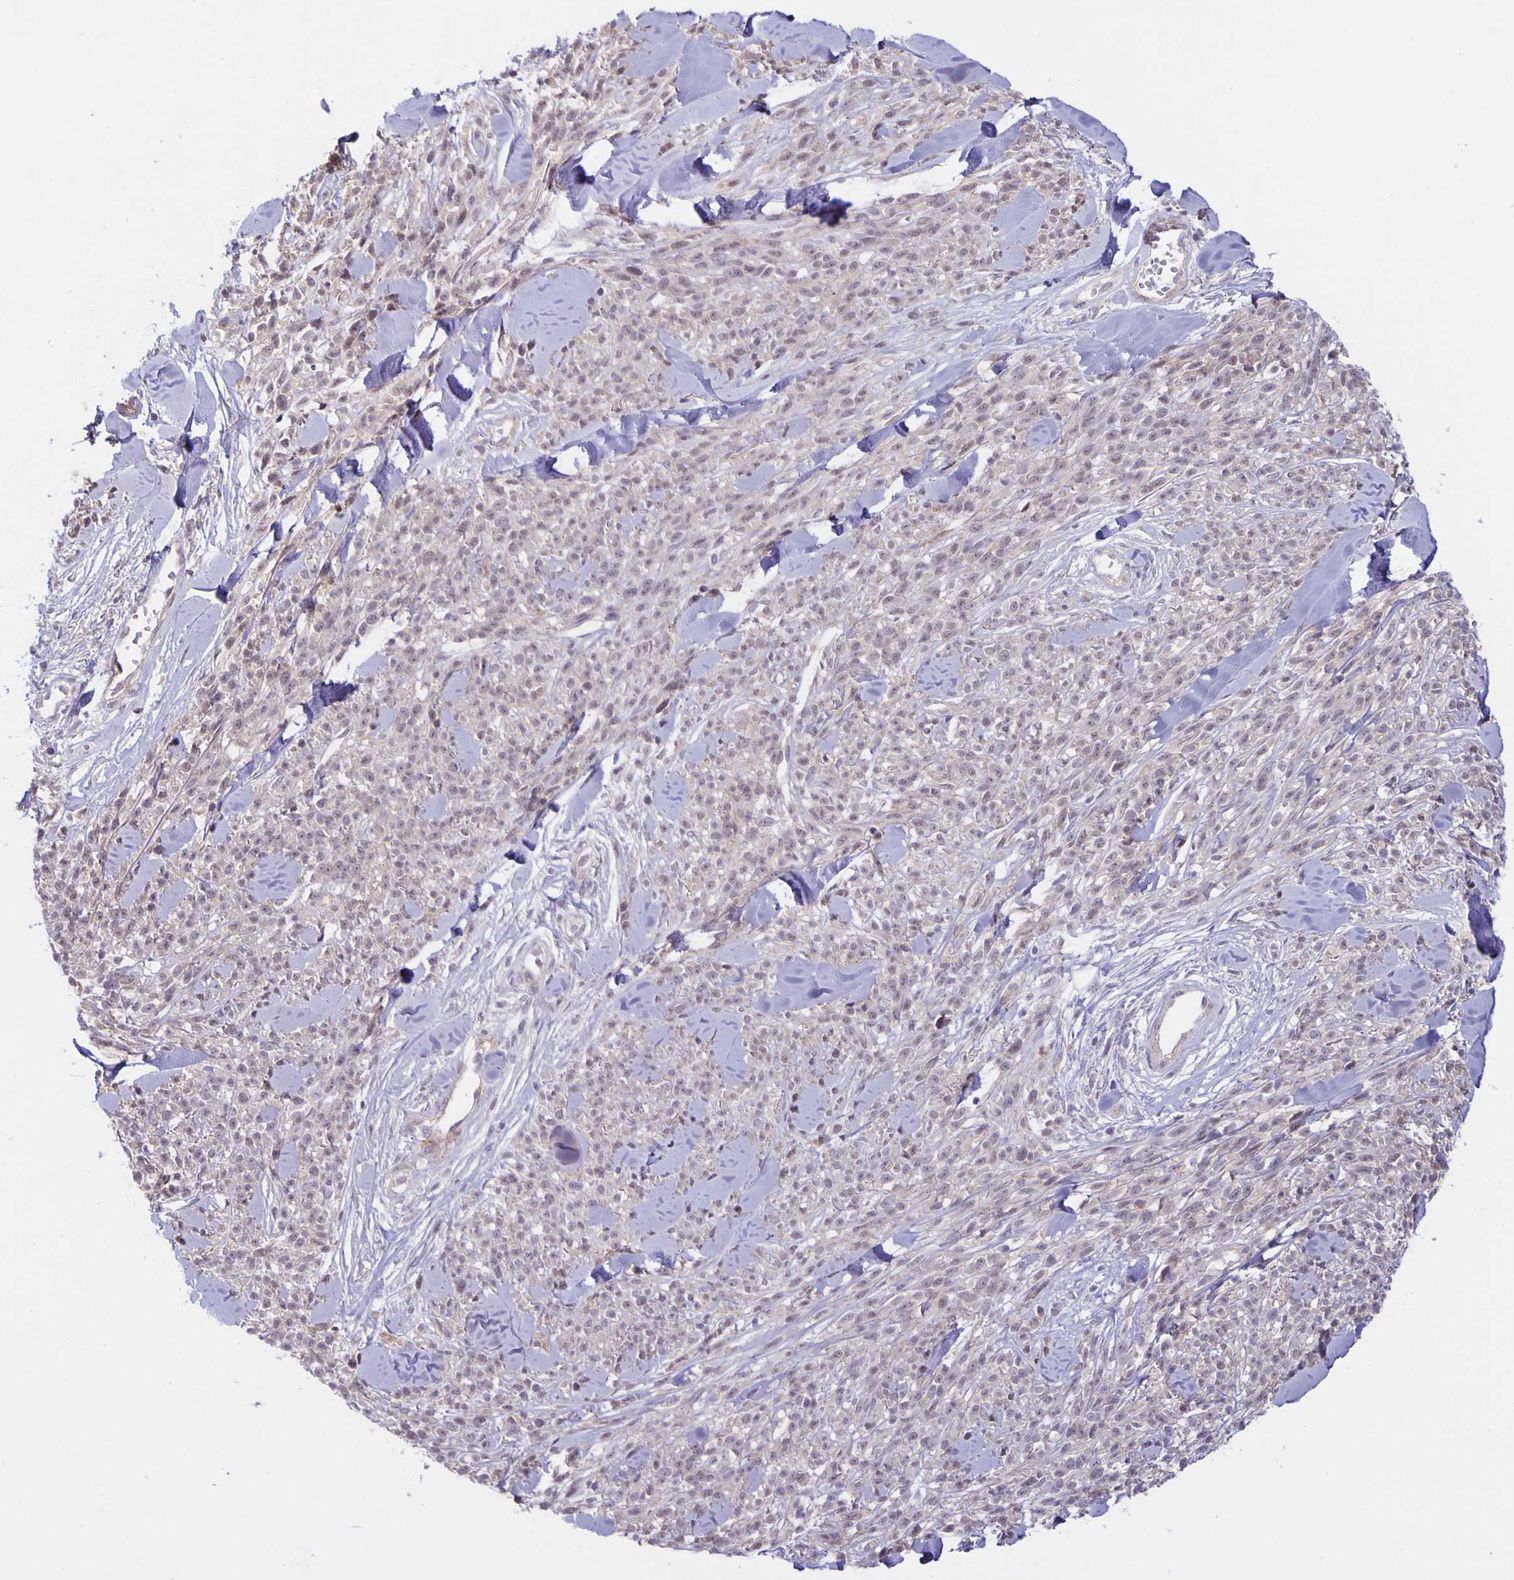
{"staining": {"intensity": "negative", "quantity": "none", "location": "none"}, "tissue": "melanoma", "cell_type": "Tumor cells", "image_type": "cancer", "snomed": [{"axis": "morphology", "description": "Malignant melanoma, NOS"}, {"axis": "topography", "description": "Skin"}, {"axis": "topography", "description": "Skin of trunk"}], "caption": "The micrograph demonstrates no staining of tumor cells in malignant melanoma. (DAB (3,3'-diaminobenzidine) IHC with hematoxylin counter stain).", "gene": "ARVCF", "patient": {"sex": "male", "age": 74}}